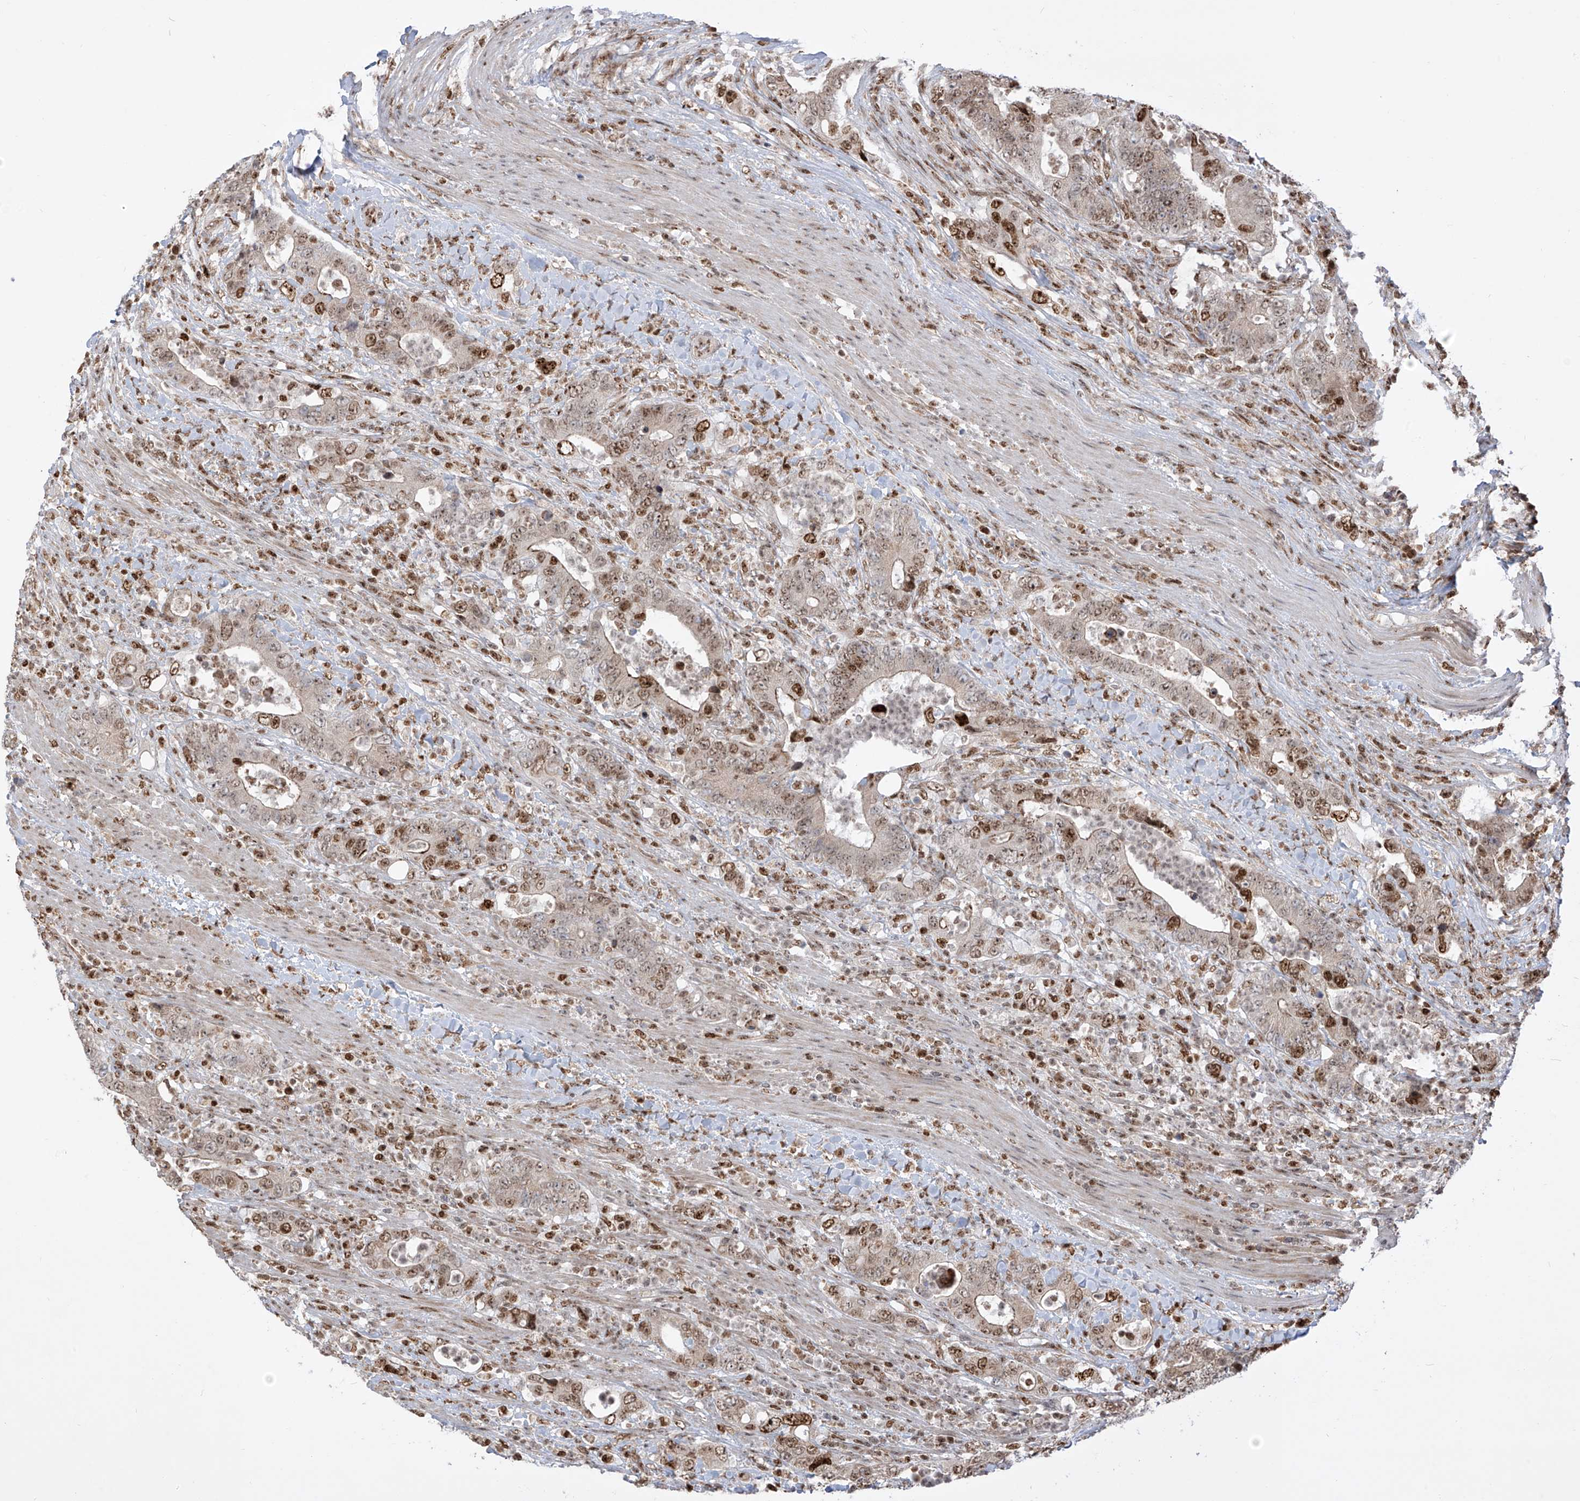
{"staining": {"intensity": "moderate", "quantity": "25%-75%", "location": "cytoplasmic/membranous,nuclear"}, "tissue": "colorectal cancer", "cell_type": "Tumor cells", "image_type": "cancer", "snomed": [{"axis": "morphology", "description": "Adenocarcinoma, NOS"}, {"axis": "topography", "description": "Colon"}], "caption": "Protein analysis of colorectal cancer (adenocarcinoma) tissue demonstrates moderate cytoplasmic/membranous and nuclear positivity in approximately 25%-75% of tumor cells.", "gene": "ZBTB8A", "patient": {"sex": "female", "age": 75}}